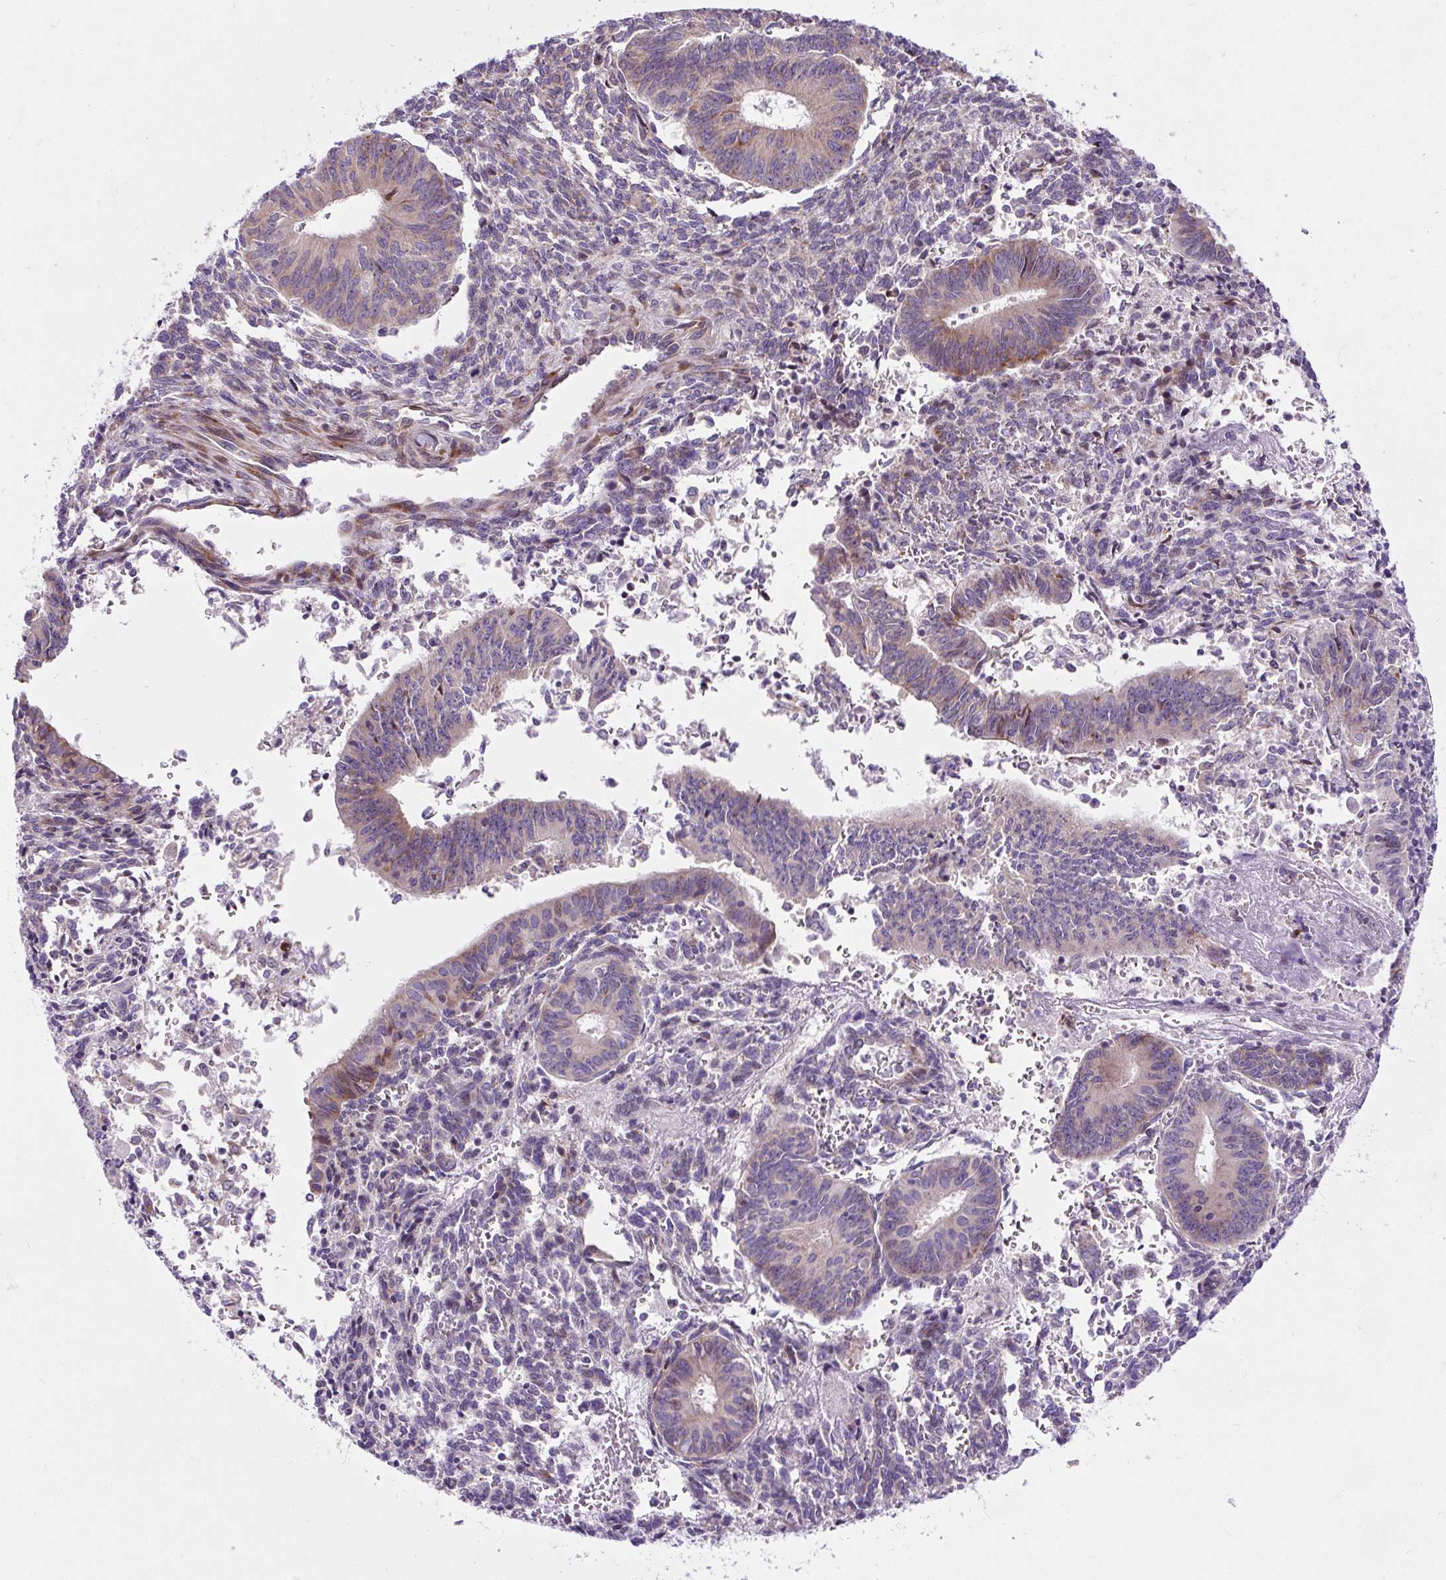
{"staining": {"intensity": "weak", "quantity": "25%-75%", "location": "cytoplasmic/membranous"}, "tissue": "endometrial cancer", "cell_type": "Tumor cells", "image_type": "cancer", "snomed": [{"axis": "morphology", "description": "Adenocarcinoma, NOS"}, {"axis": "topography", "description": "Endometrium"}], "caption": "Approximately 25%-75% of tumor cells in endometrial cancer show weak cytoplasmic/membranous protein staining as visualized by brown immunohistochemical staining.", "gene": "CISD3", "patient": {"sex": "female", "age": 50}}